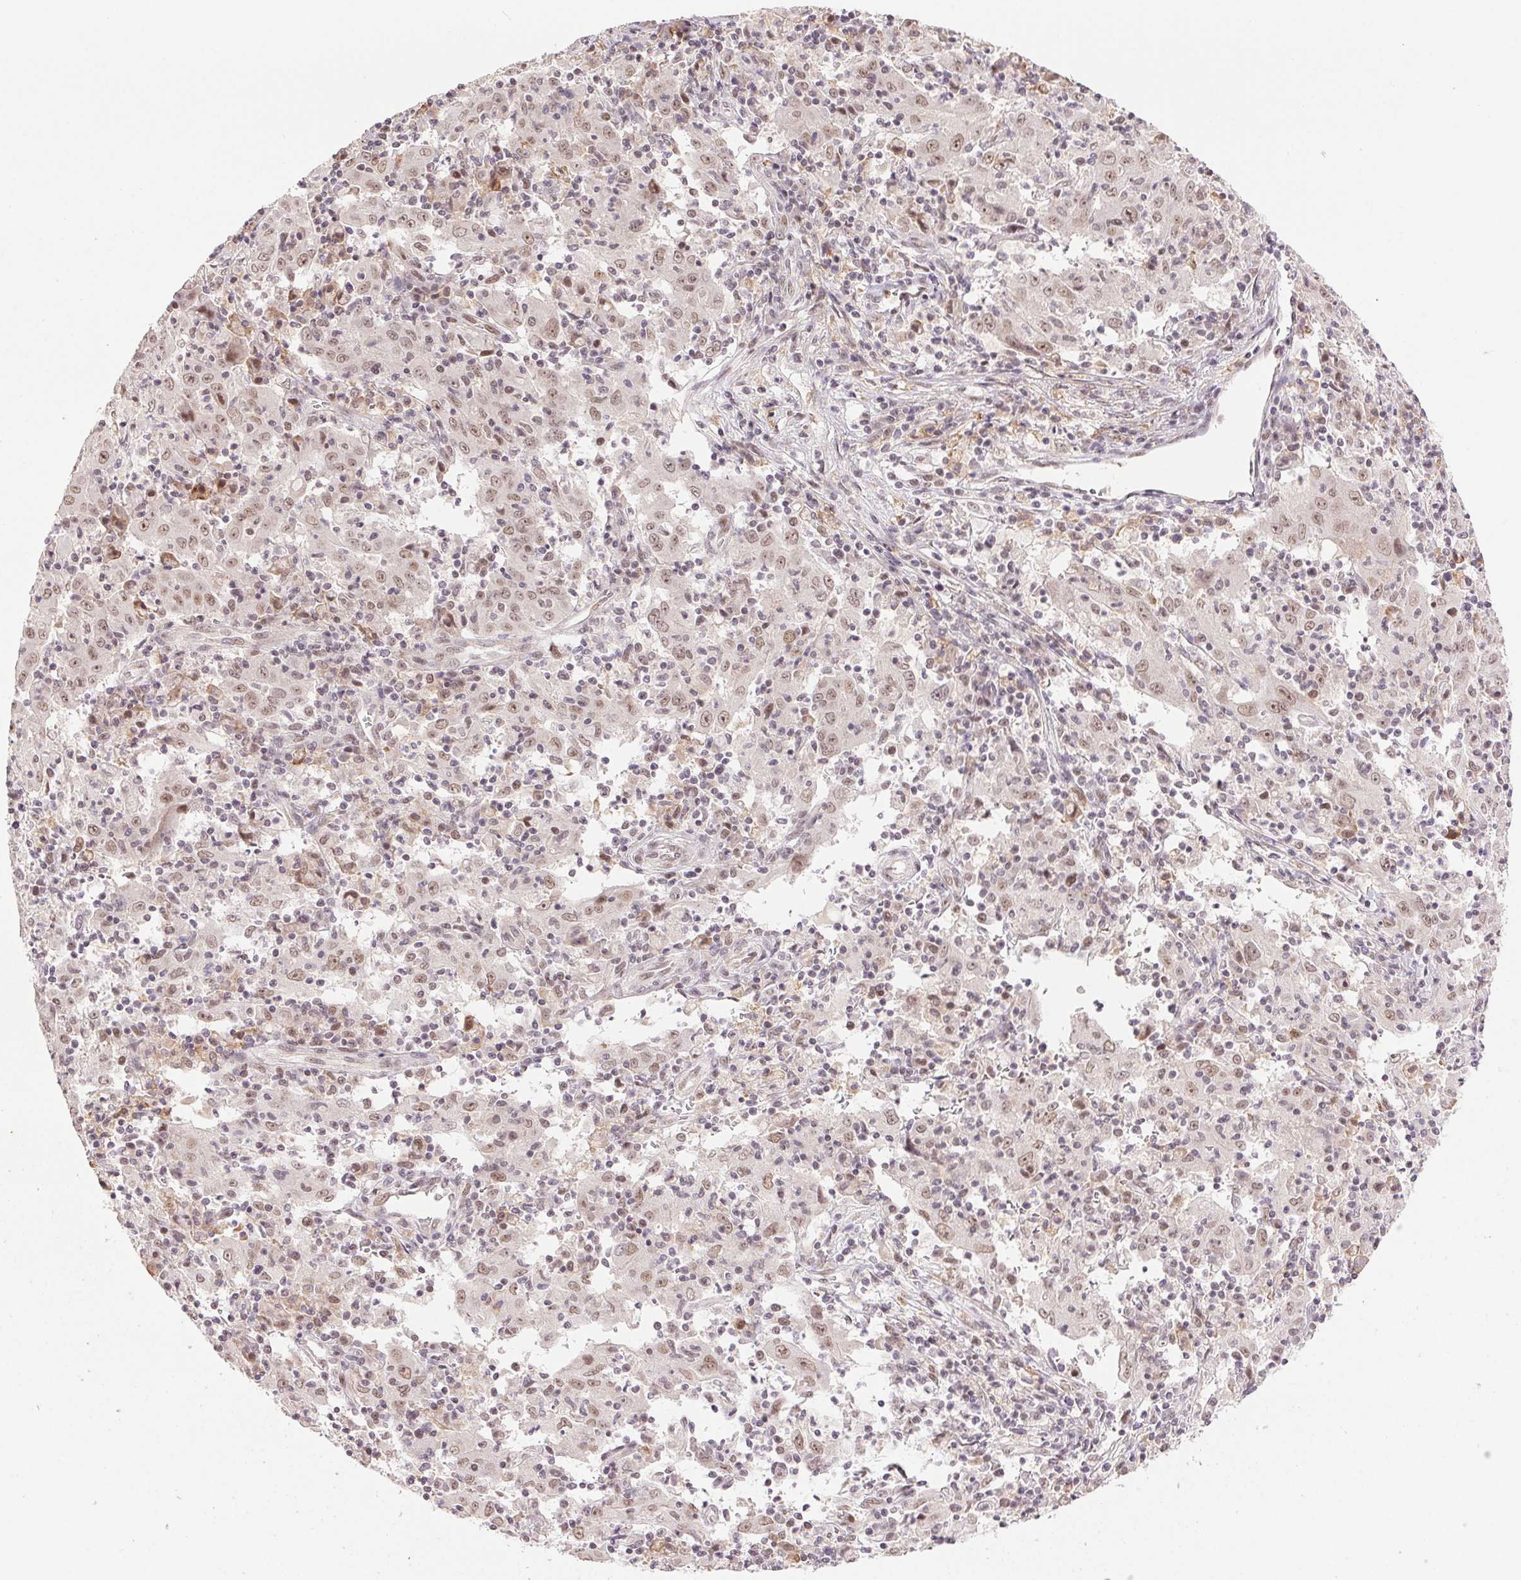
{"staining": {"intensity": "weak", "quantity": ">75%", "location": "nuclear"}, "tissue": "pancreatic cancer", "cell_type": "Tumor cells", "image_type": "cancer", "snomed": [{"axis": "morphology", "description": "Adenocarcinoma, NOS"}, {"axis": "topography", "description": "Pancreas"}], "caption": "Protein staining of pancreatic cancer (adenocarcinoma) tissue displays weak nuclear expression in about >75% of tumor cells.", "gene": "PRPF18", "patient": {"sex": "male", "age": 63}}